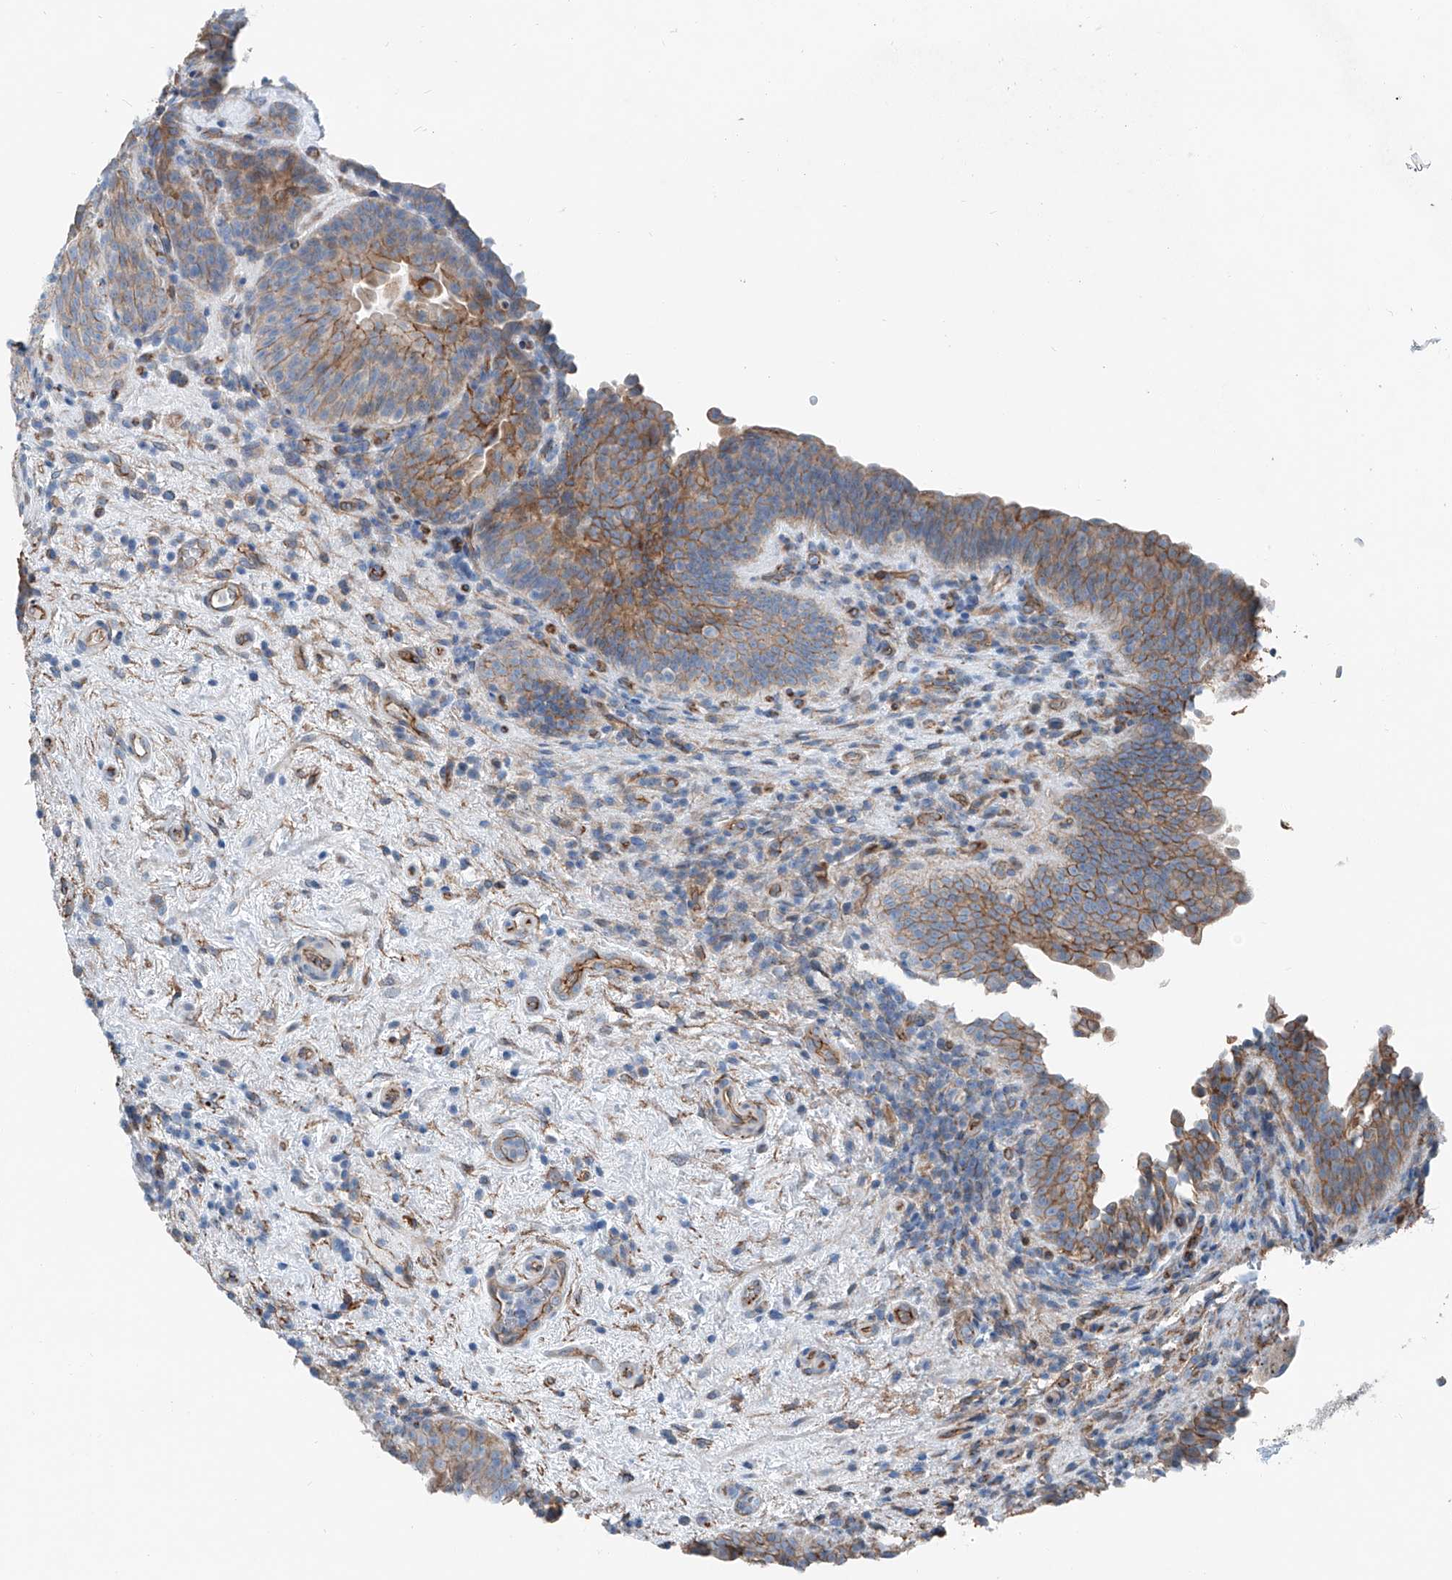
{"staining": {"intensity": "moderate", "quantity": "25%-75%", "location": "cytoplasmic/membranous"}, "tissue": "urinary bladder", "cell_type": "Urothelial cells", "image_type": "normal", "snomed": [{"axis": "morphology", "description": "Normal tissue, NOS"}, {"axis": "topography", "description": "Urinary bladder"}], "caption": "A photomicrograph of human urinary bladder stained for a protein reveals moderate cytoplasmic/membranous brown staining in urothelial cells.", "gene": "THEMIS2", "patient": {"sex": "male", "age": 83}}